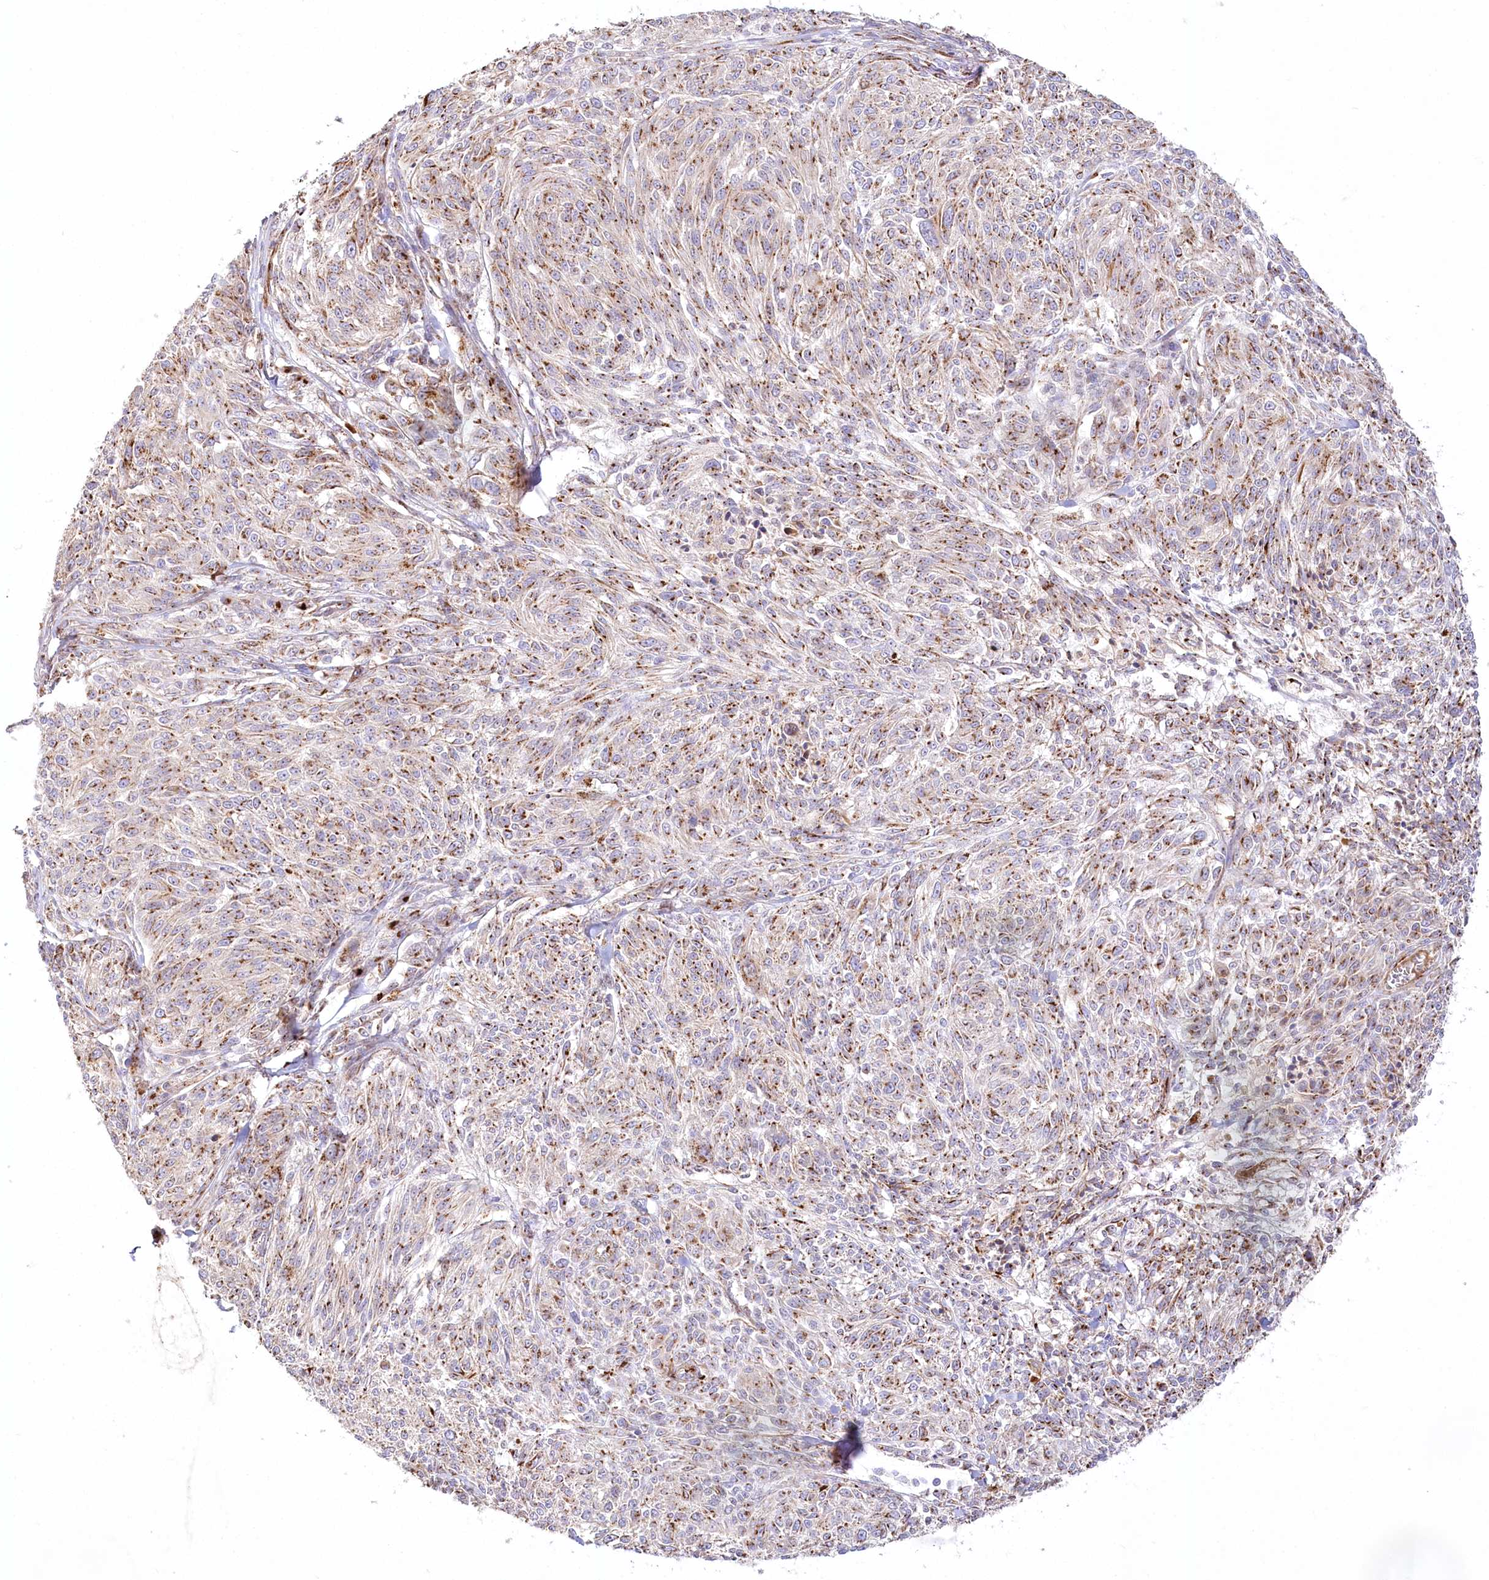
{"staining": {"intensity": "strong", "quantity": "25%-75%", "location": "cytoplasmic/membranous"}, "tissue": "melanoma", "cell_type": "Tumor cells", "image_type": "cancer", "snomed": [{"axis": "morphology", "description": "Malignant melanoma, NOS"}, {"axis": "topography", "description": "Skin of trunk"}], "caption": "Strong cytoplasmic/membranous expression for a protein is present in about 25%-75% of tumor cells of malignant melanoma using immunohistochemistry (IHC).", "gene": "ABRAXAS2", "patient": {"sex": "male", "age": 71}}